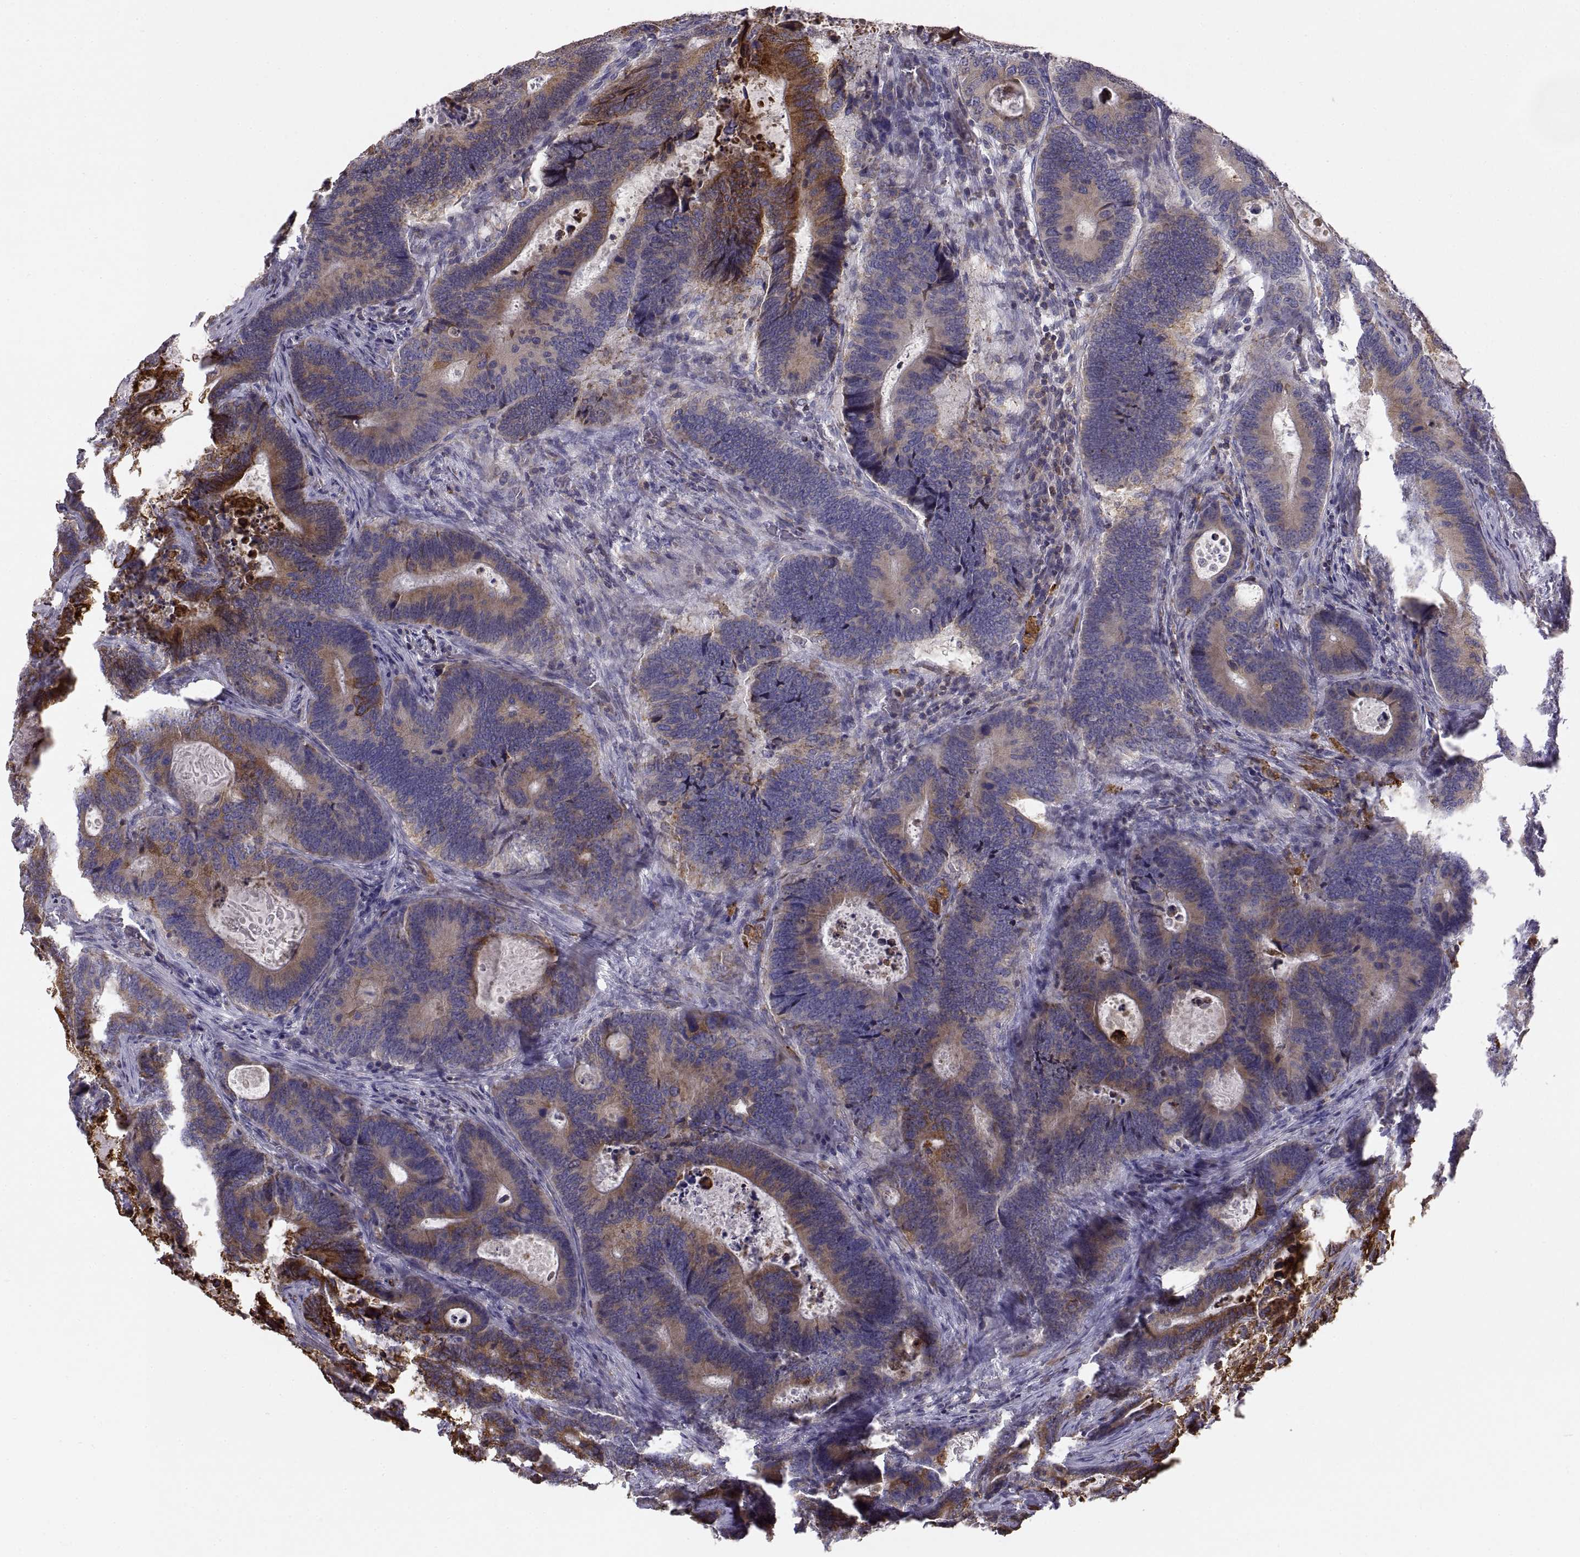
{"staining": {"intensity": "moderate", "quantity": "<25%", "location": "cytoplasmic/membranous"}, "tissue": "colorectal cancer", "cell_type": "Tumor cells", "image_type": "cancer", "snomed": [{"axis": "morphology", "description": "Adenocarcinoma, NOS"}, {"axis": "topography", "description": "Colon"}], "caption": "Immunohistochemistry (IHC) (DAB) staining of colorectal cancer (adenocarcinoma) displays moderate cytoplasmic/membranous protein staining in about <25% of tumor cells.", "gene": "ERO1A", "patient": {"sex": "female", "age": 82}}